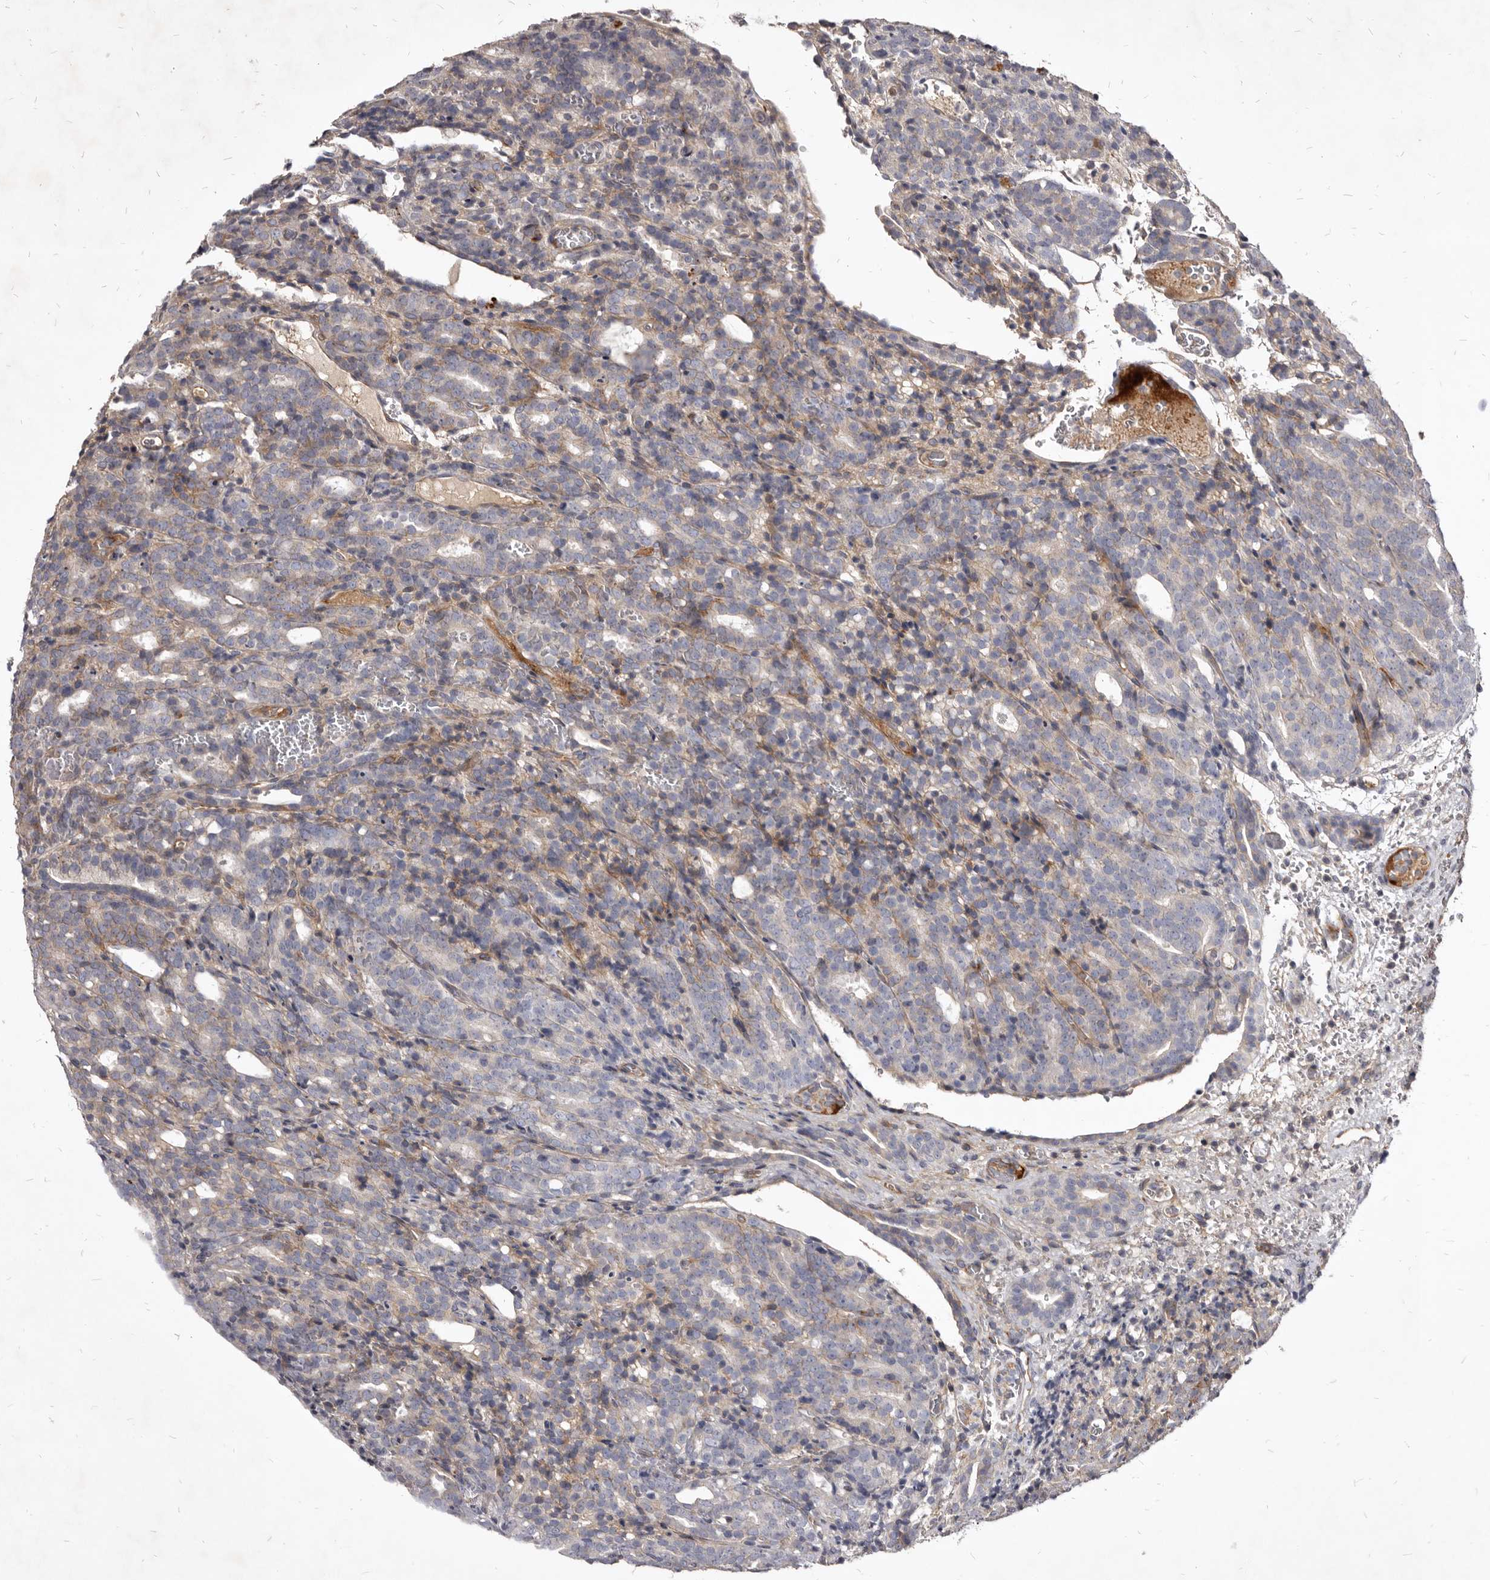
{"staining": {"intensity": "moderate", "quantity": "25%-75%", "location": "cytoplasmic/membranous"}, "tissue": "prostate cancer", "cell_type": "Tumor cells", "image_type": "cancer", "snomed": [{"axis": "morphology", "description": "Adenocarcinoma, High grade"}, {"axis": "topography", "description": "Prostate"}], "caption": "Immunohistochemical staining of human prostate cancer (high-grade adenocarcinoma) shows medium levels of moderate cytoplasmic/membranous positivity in approximately 25%-75% of tumor cells.", "gene": "FAS", "patient": {"sex": "male", "age": 62}}